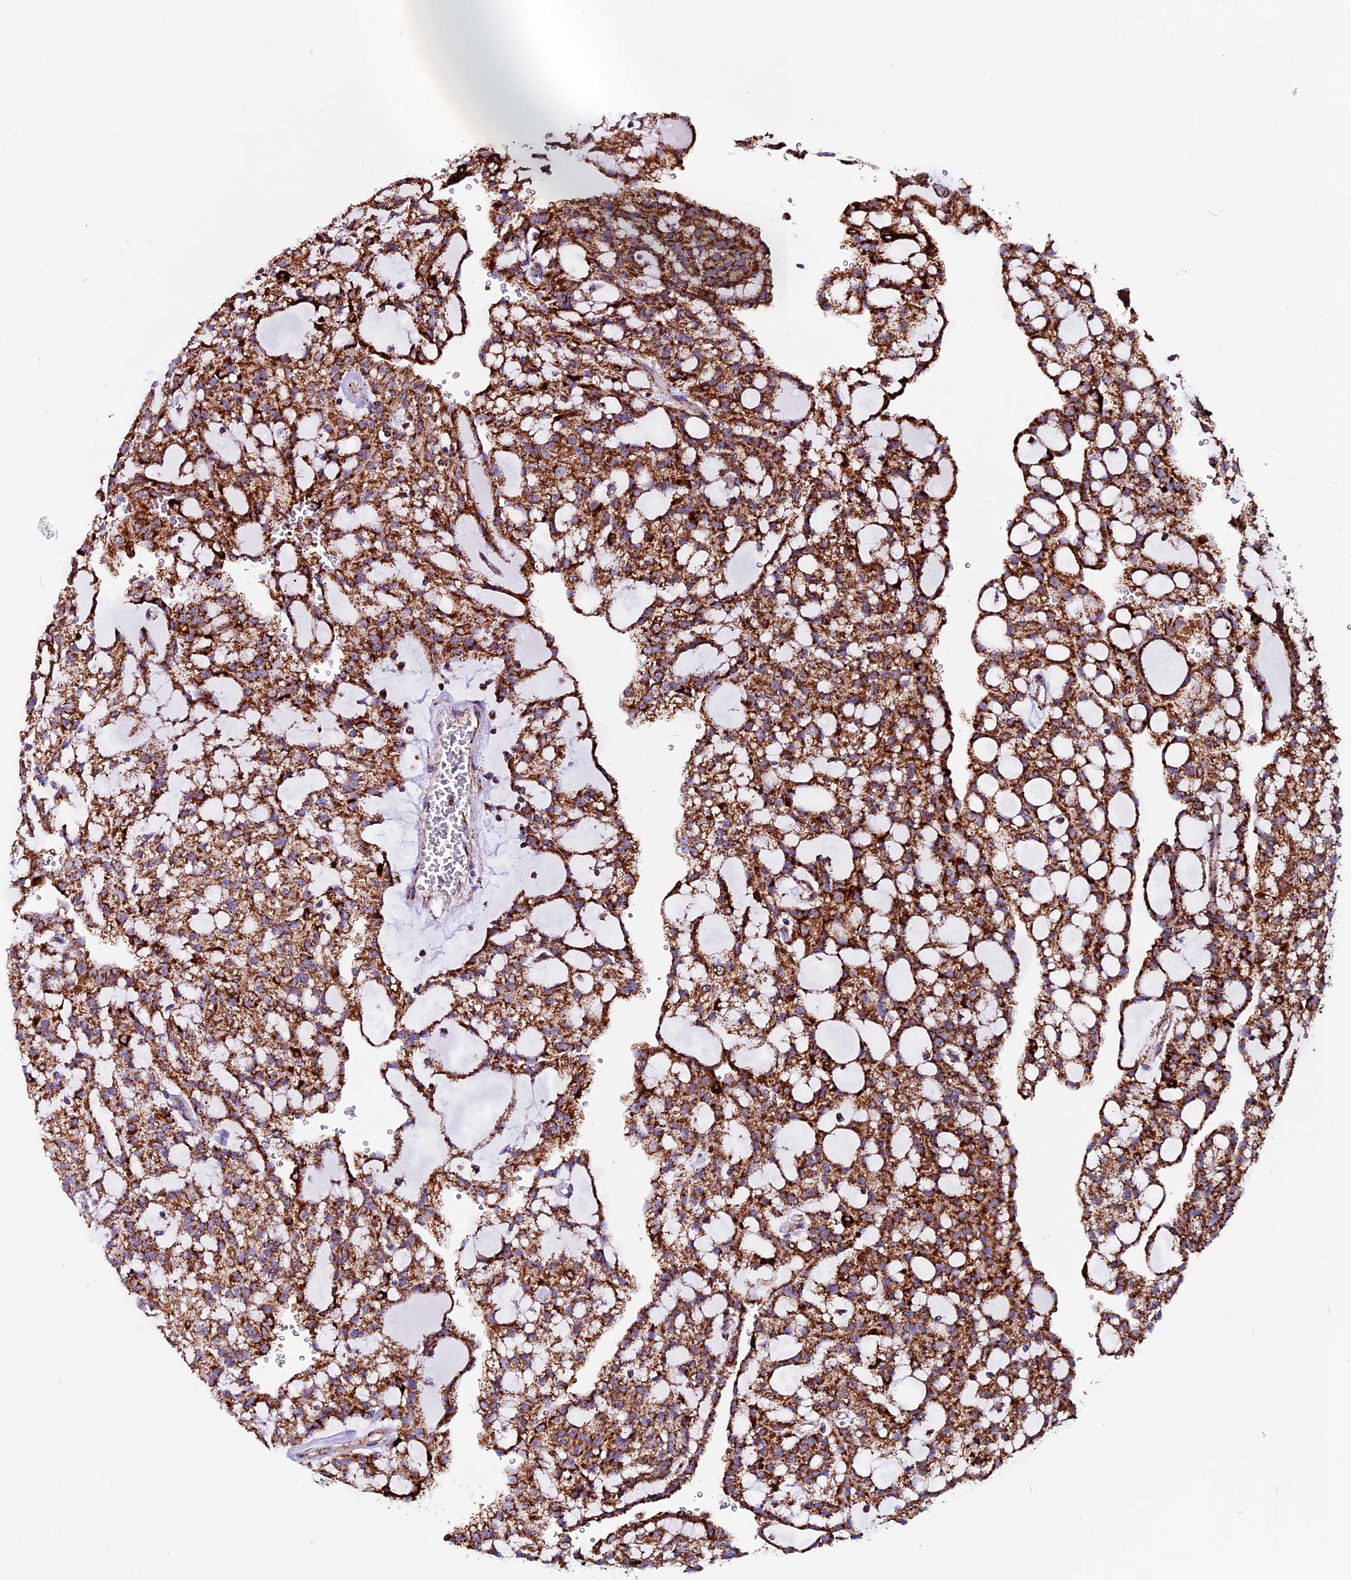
{"staining": {"intensity": "strong", "quantity": ">75%", "location": "cytoplasmic/membranous"}, "tissue": "renal cancer", "cell_type": "Tumor cells", "image_type": "cancer", "snomed": [{"axis": "morphology", "description": "Adenocarcinoma, NOS"}, {"axis": "topography", "description": "Kidney"}], "caption": "Brown immunohistochemical staining in human renal cancer shows strong cytoplasmic/membranous positivity in approximately >75% of tumor cells. The protein is shown in brown color, while the nuclei are stained blue.", "gene": "CX3CL1", "patient": {"sex": "male", "age": 63}}